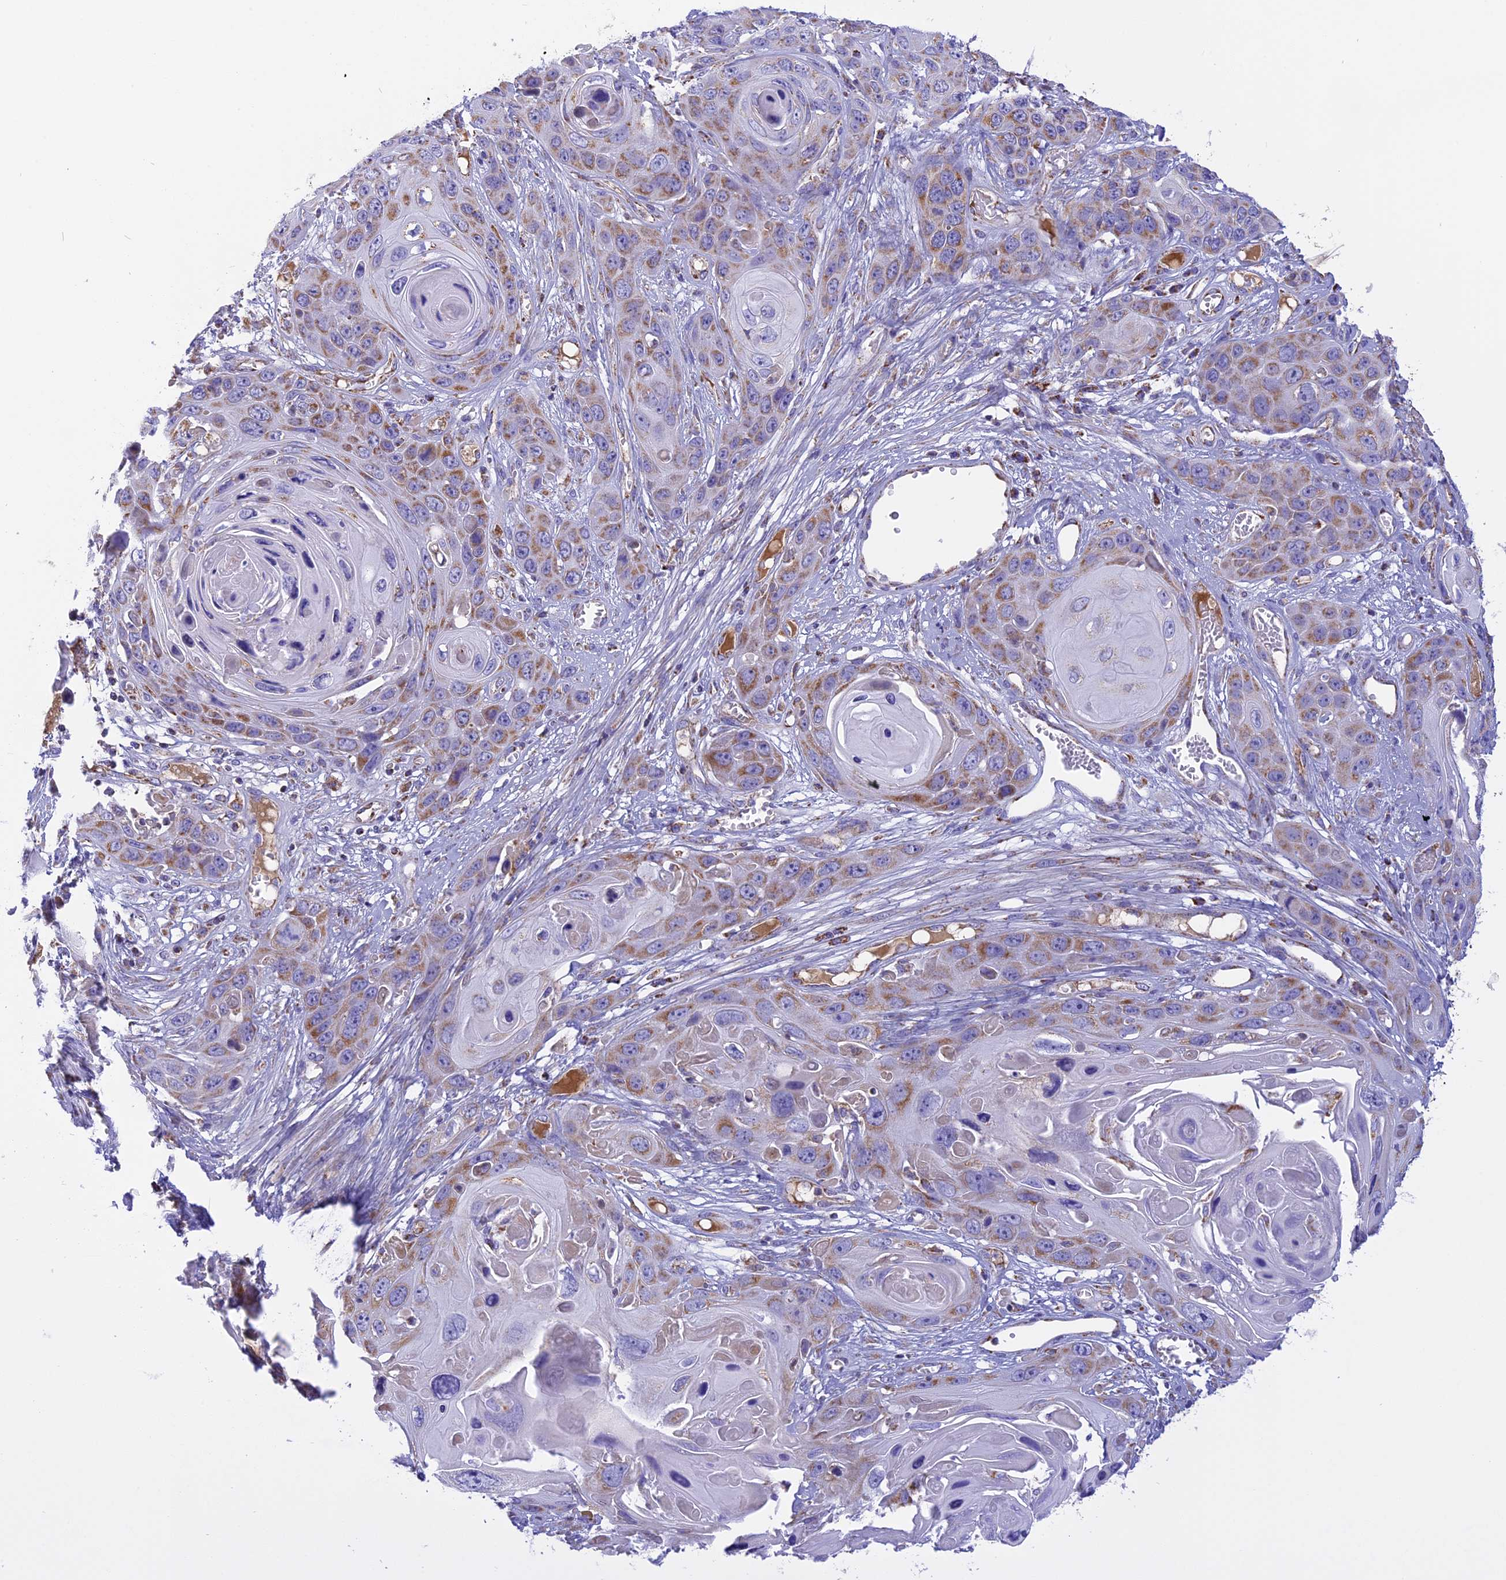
{"staining": {"intensity": "moderate", "quantity": ">75%", "location": "cytoplasmic/membranous"}, "tissue": "skin cancer", "cell_type": "Tumor cells", "image_type": "cancer", "snomed": [{"axis": "morphology", "description": "Squamous cell carcinoma, NOS"}, {"axis": "topography", "description": "Skin"}], "caption": "Tumor cells exhibit medium levels of moderate cytoplasmic/membranous positivity in approximately >75% of cells in human squamous cell carcinoma (skin).", "gene": "KCNG1", "patient": {"sex": "male", "age": 55}}